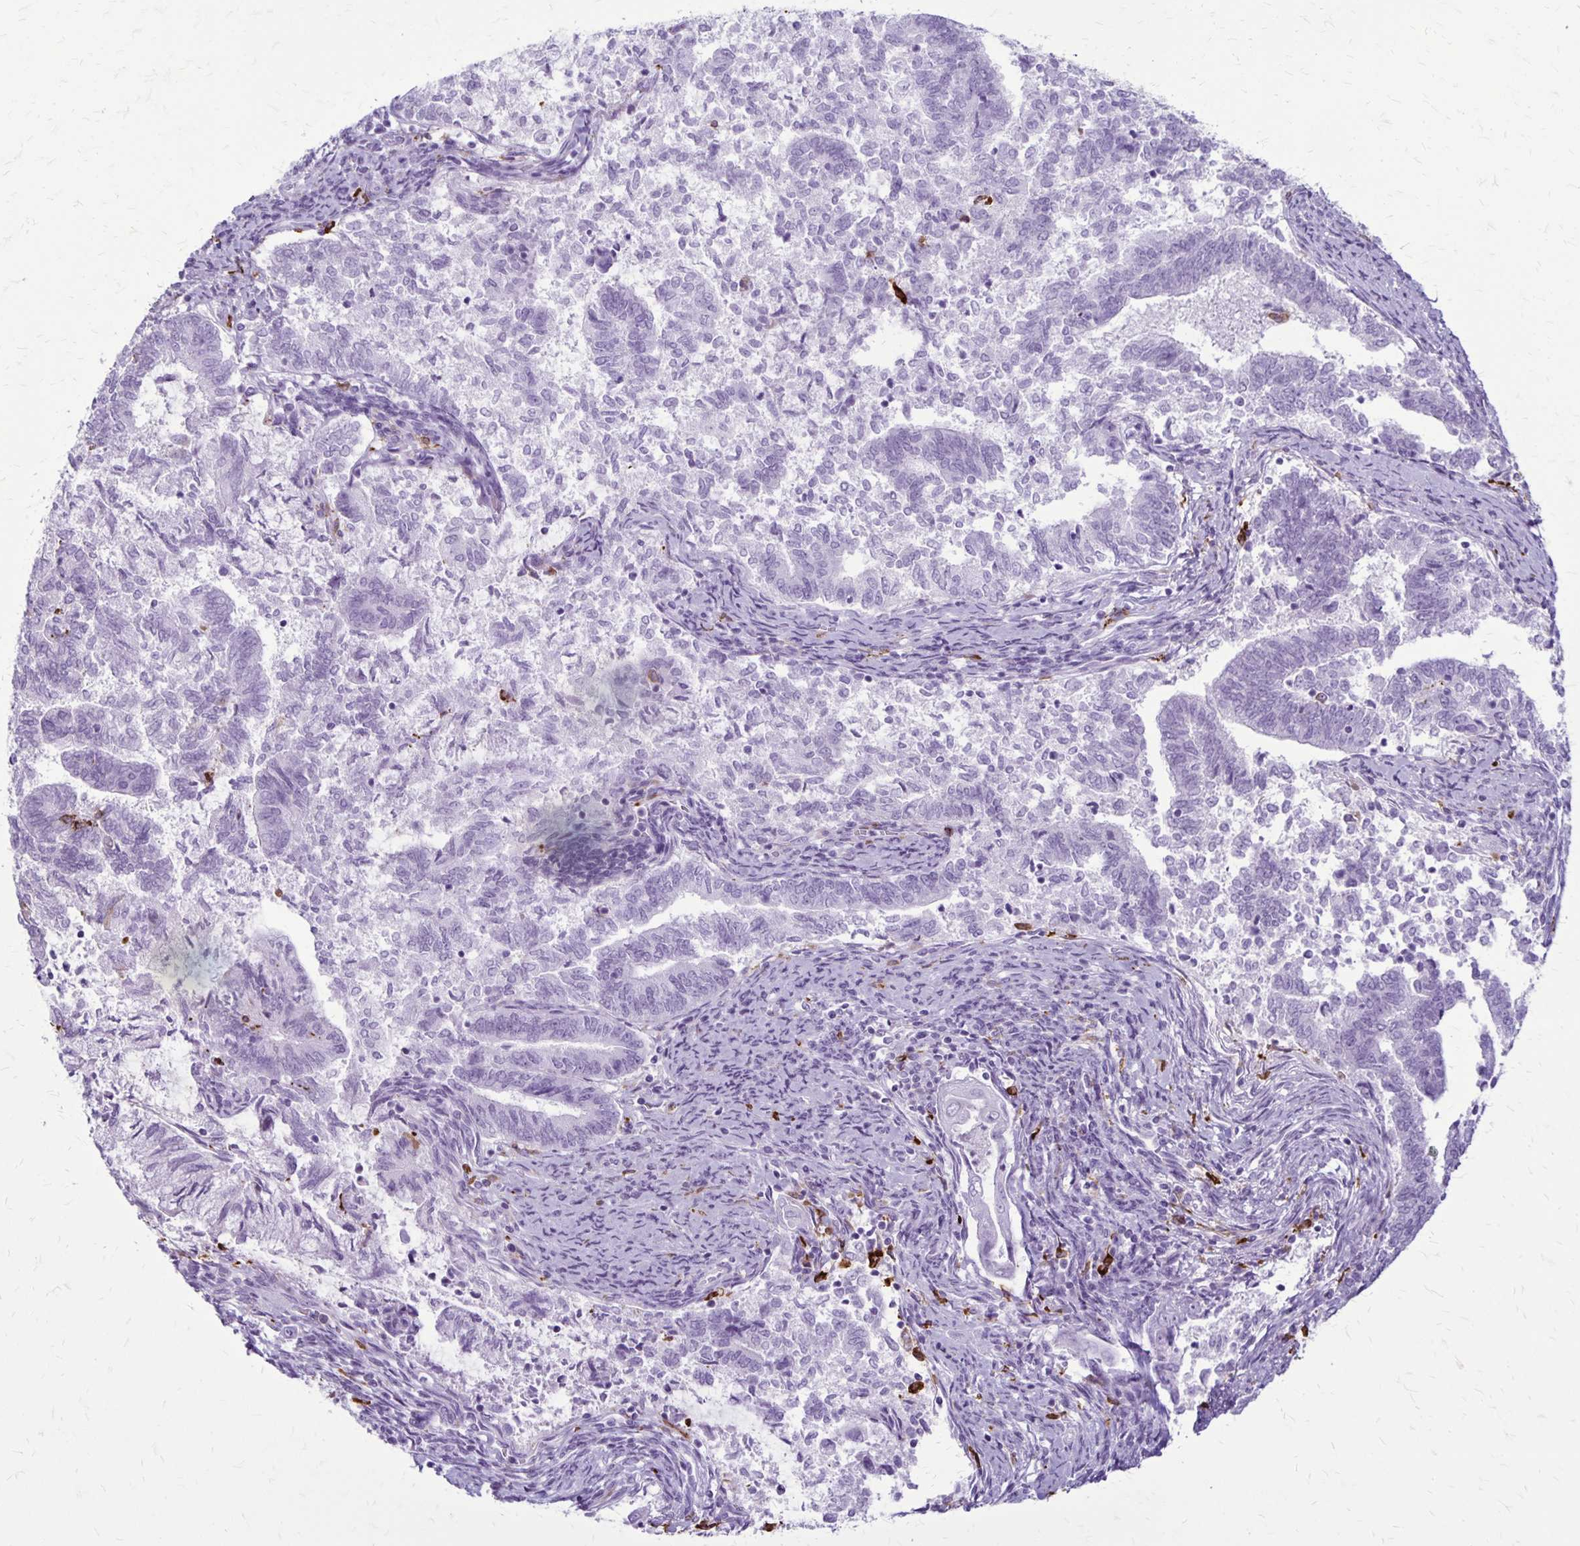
{"staining": {"intensity": "negative", "quantity": "none", "location": "none"}, "tissue": "endometrial cancer", "cell_type": "Tumor cells", "image_type": "cancer", "snomed": [{"axis": "morphology", "description": "Adenocarcinoma, NOS"}, {"axis": "topography", "description": "Endometrium"}], "caption": "An immunohistochemistry (IHC) histopathology image of adenocarcinoma (endometrial) is shown. There is no staining in tumor cells of adenocarcinoma (endometrial).", "gene": "RTN1", "patient": {"sex": "female", "age": 65}}